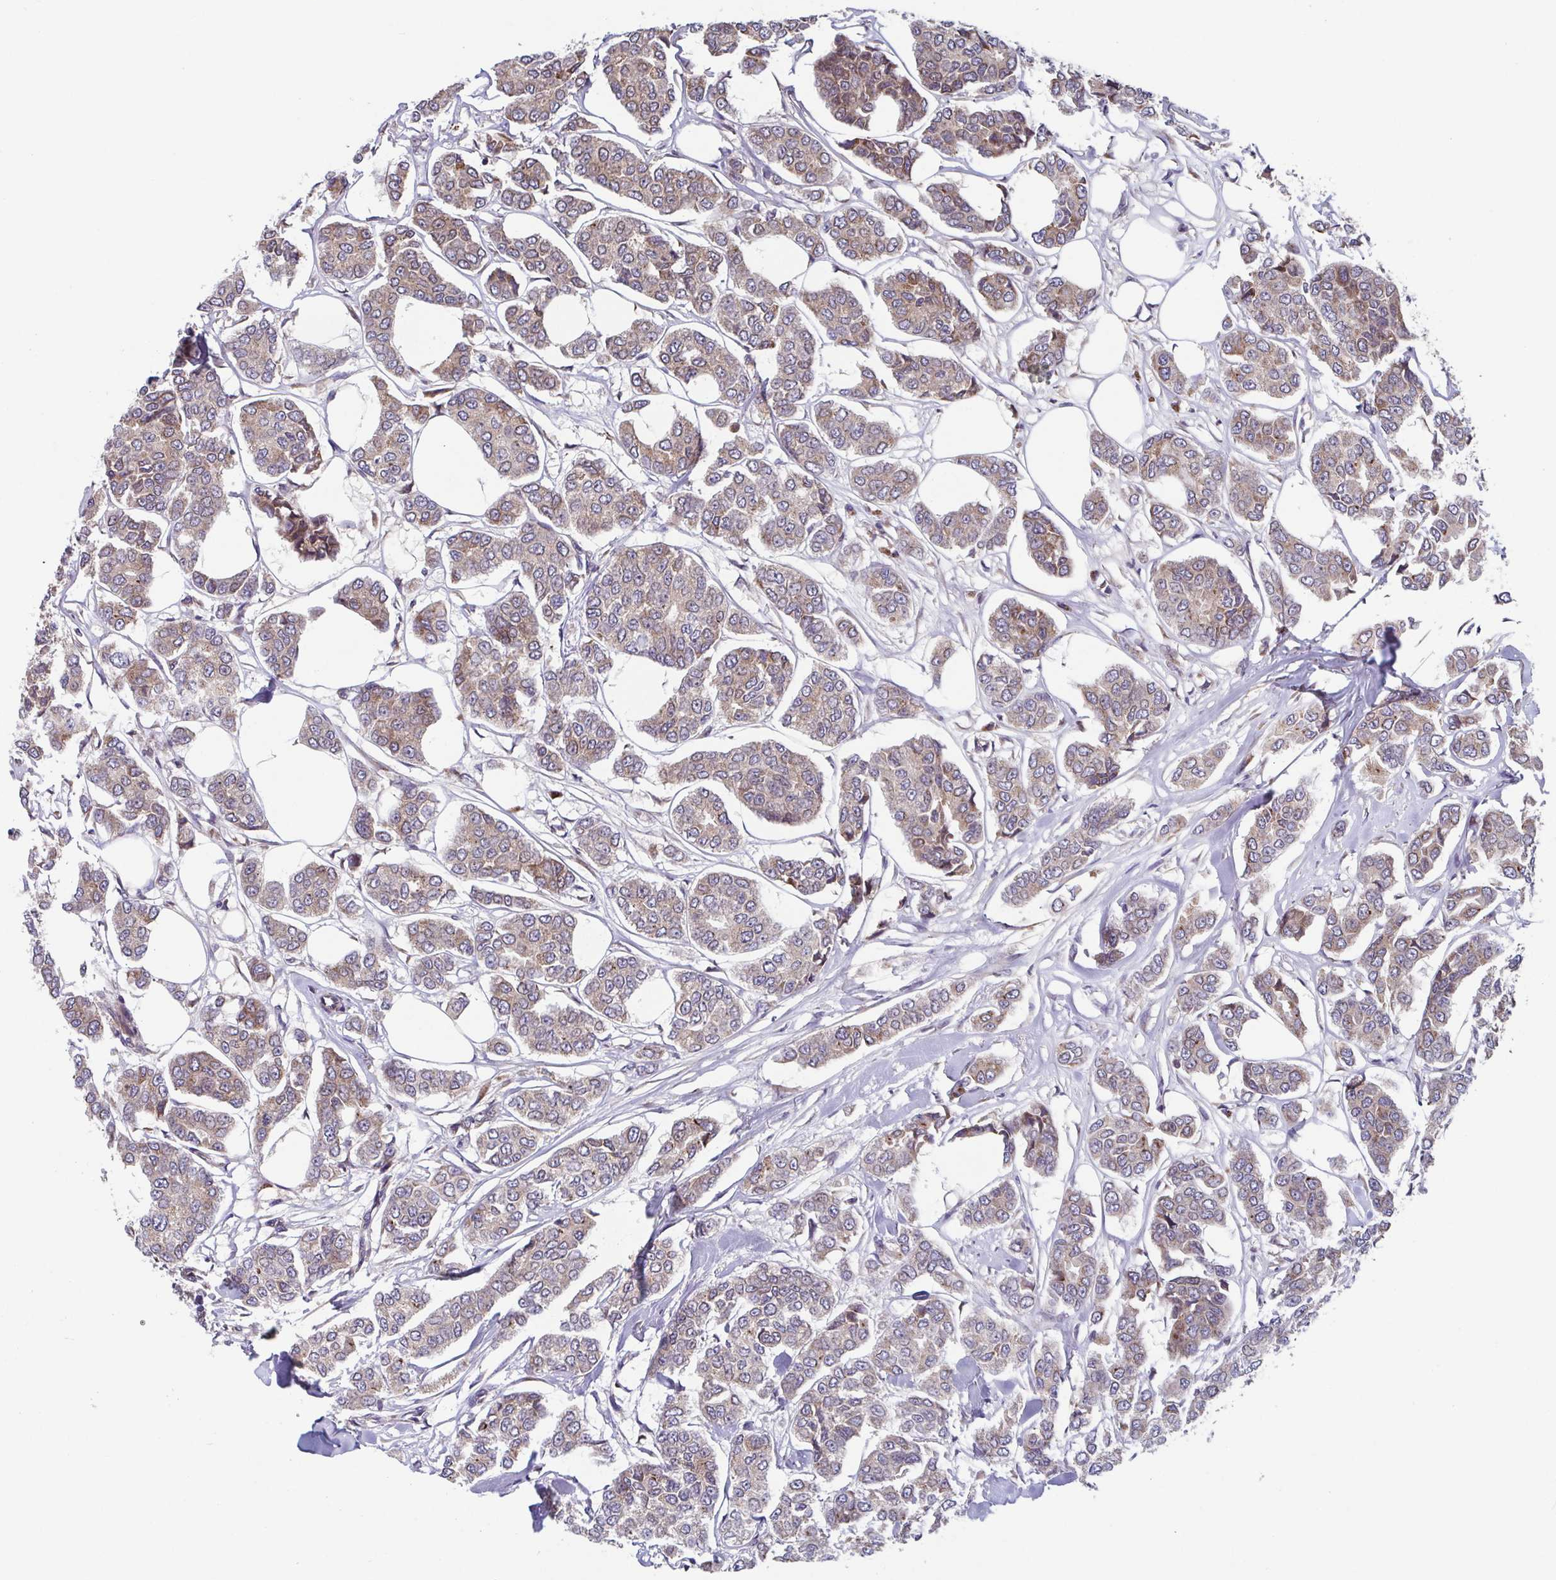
{"staining": {"intensity": "moderate", "quantity": ">75%", "location": "cytoplasmic/membranous"}, "tissue": "breast cancer", "cell_type": "Tumor cells", "image_type": "cancer", "snomed": [{"axis": "morphology", "description": "Duct carcinoma"}, {"axis": "topography", "description": "Breast"}], "caption": "Brown immunohistochemical staining in human breast cancer (intraductal carcinoma) displays moderate cytoplasmic/membranous staining in about >75% of tumor cells.", "gene": "COPB1", "patient": {"sex": "female", "age": 94}}